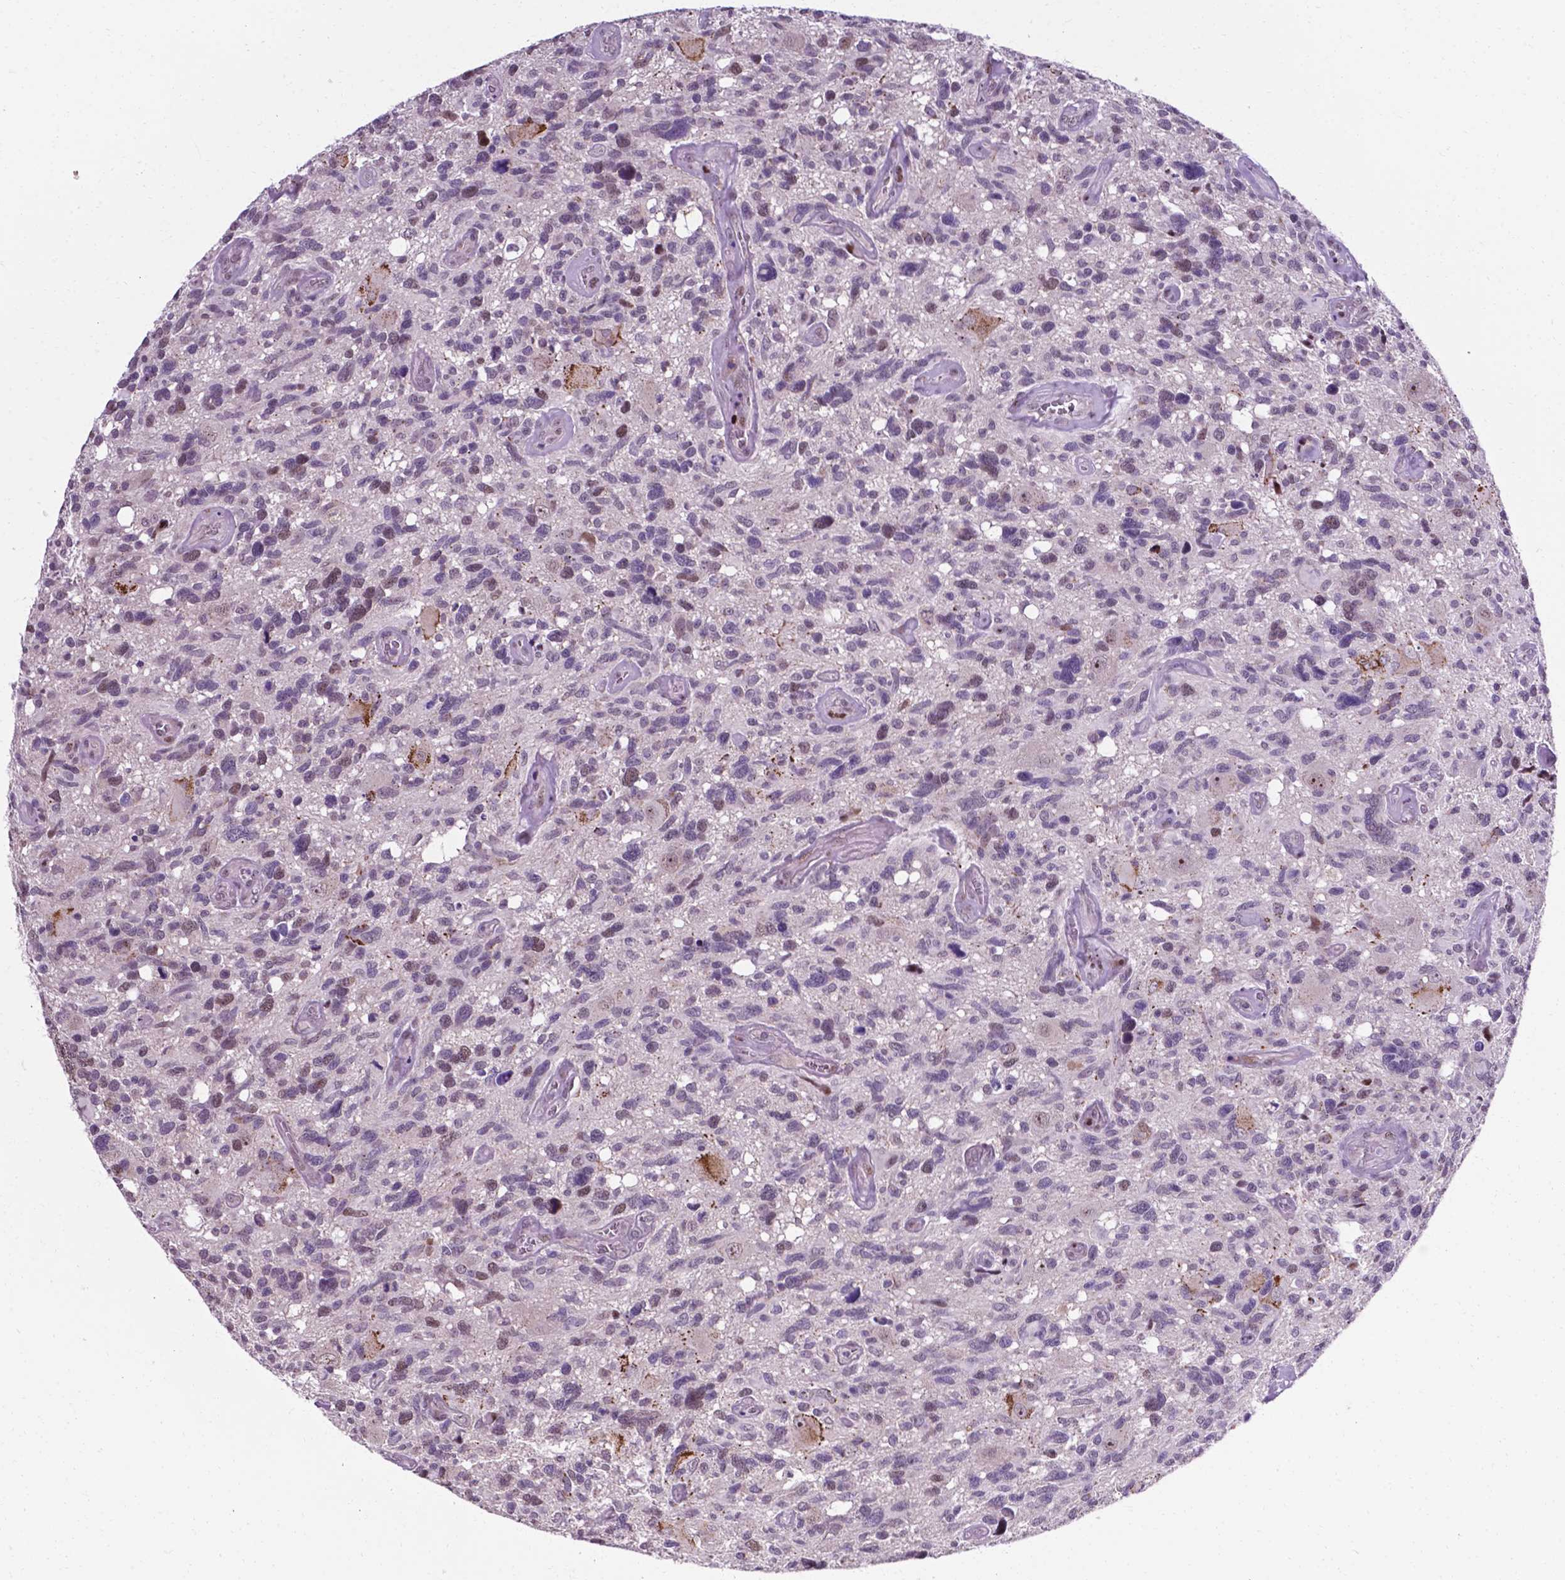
{"staining": {"intensity": "negative", "quantity": "none", "location": "none"}, "tissue": "glioma", "cell_type": "Tumor cells", "image_type": "cancer", "snomed": [{"axis": "morphology", "description": "Glioma, malignant, High grade"}, {"axis": "topography", "description": "Brain"}], "caption": "The histopathology image reveals no staining of tumor cells in malignant glioma (high-grade).", "gene": "SMAD3", "patient": {"sex": "male", "age": 49}}